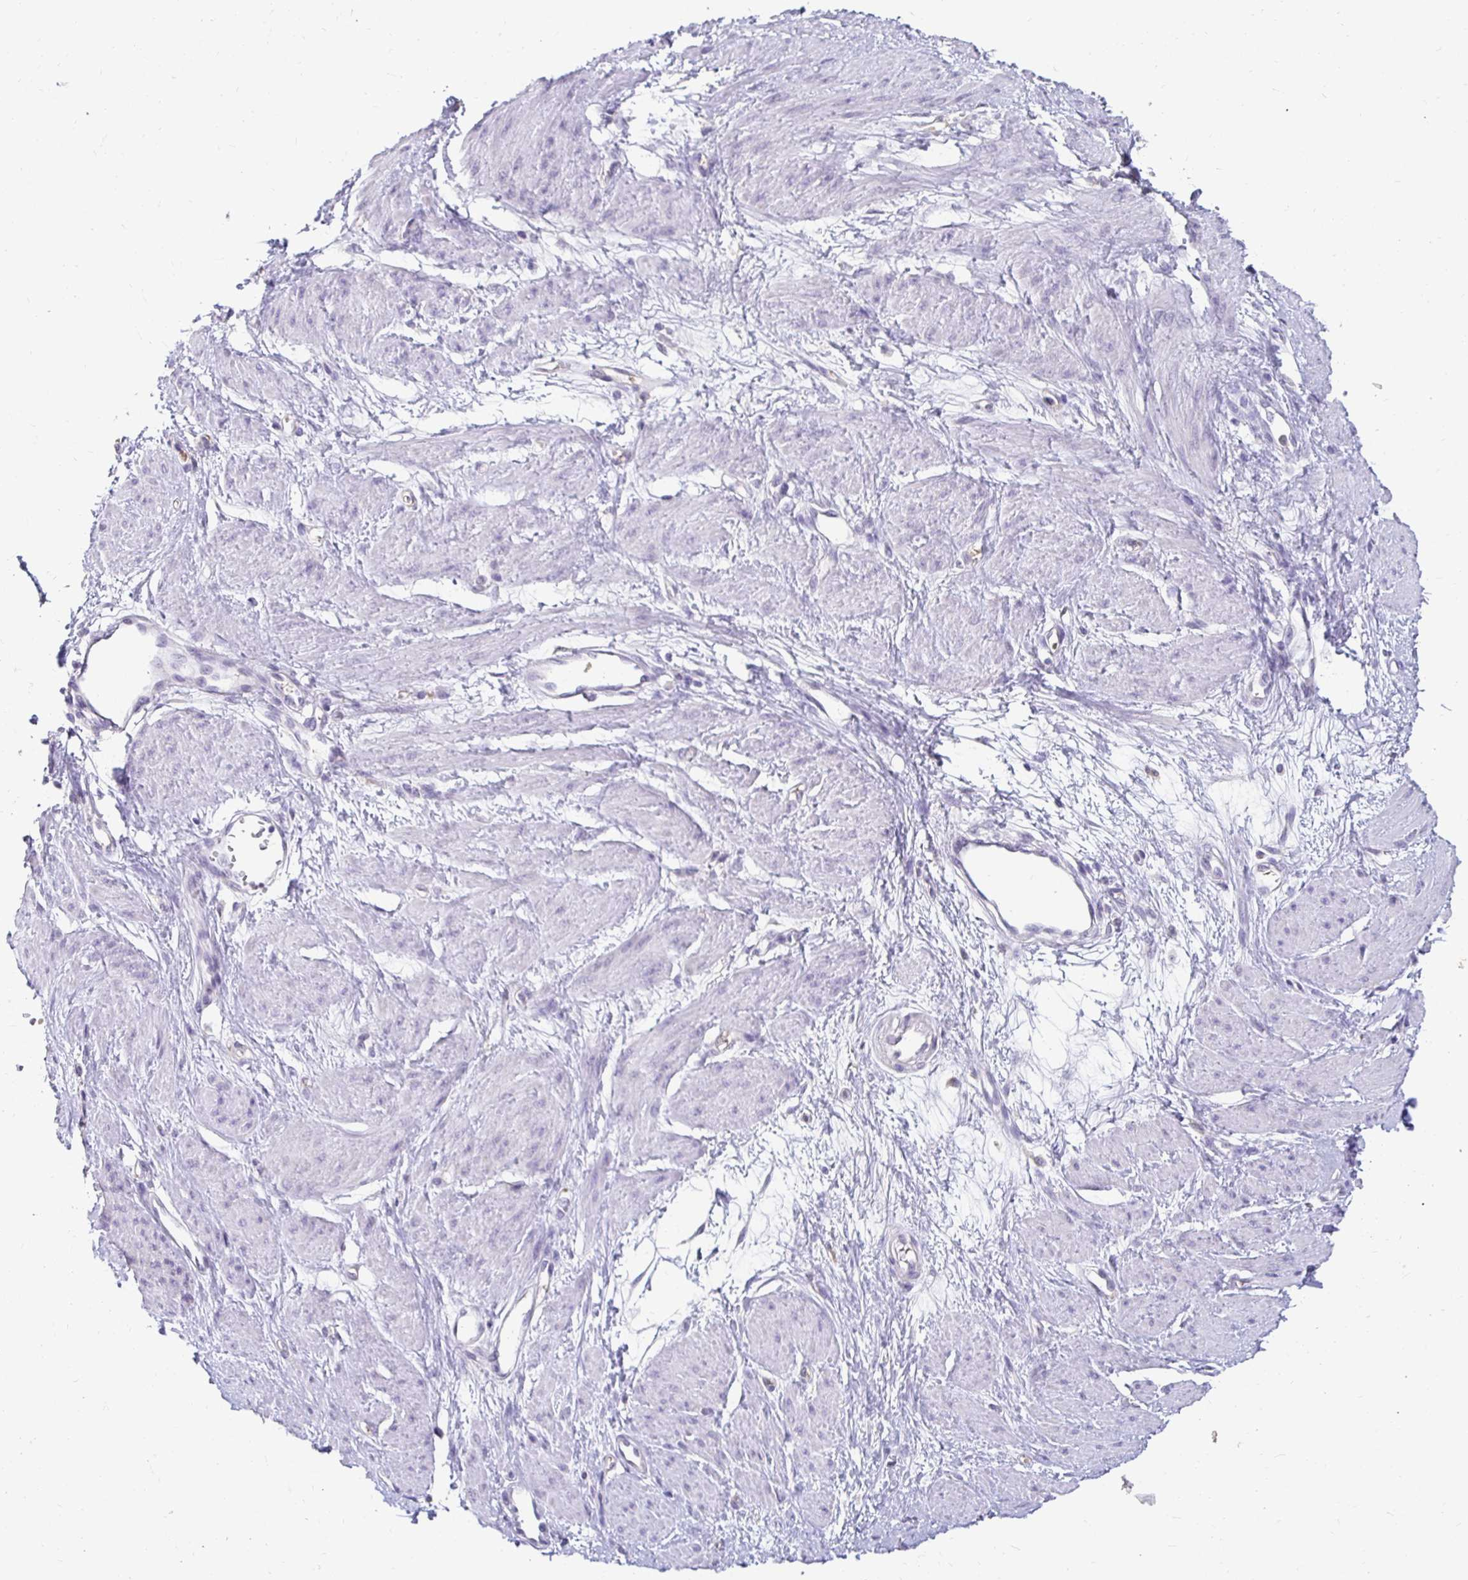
{"staining": {"intensity": "negative", "quantity": "none", "location": "none"}, "tissue": "smooth muscle", "cell_type": "Smooth muscle cells", "image_type": "normal", "snomed": [{"axis": "morphology", "description": "Normal tissue, NOS"}, {"axis": "topography", "description": "Smooth muscle"}, {"axis": "topography", "description": "Uterus"}], "caption": "An IHC photomicrograph of unremarkable smooth muscle is shown. There is no staining in smooth muscle cells of smooth muscle.", "gene": "GK2", "patient": {"sex": "female", "age": 39}}